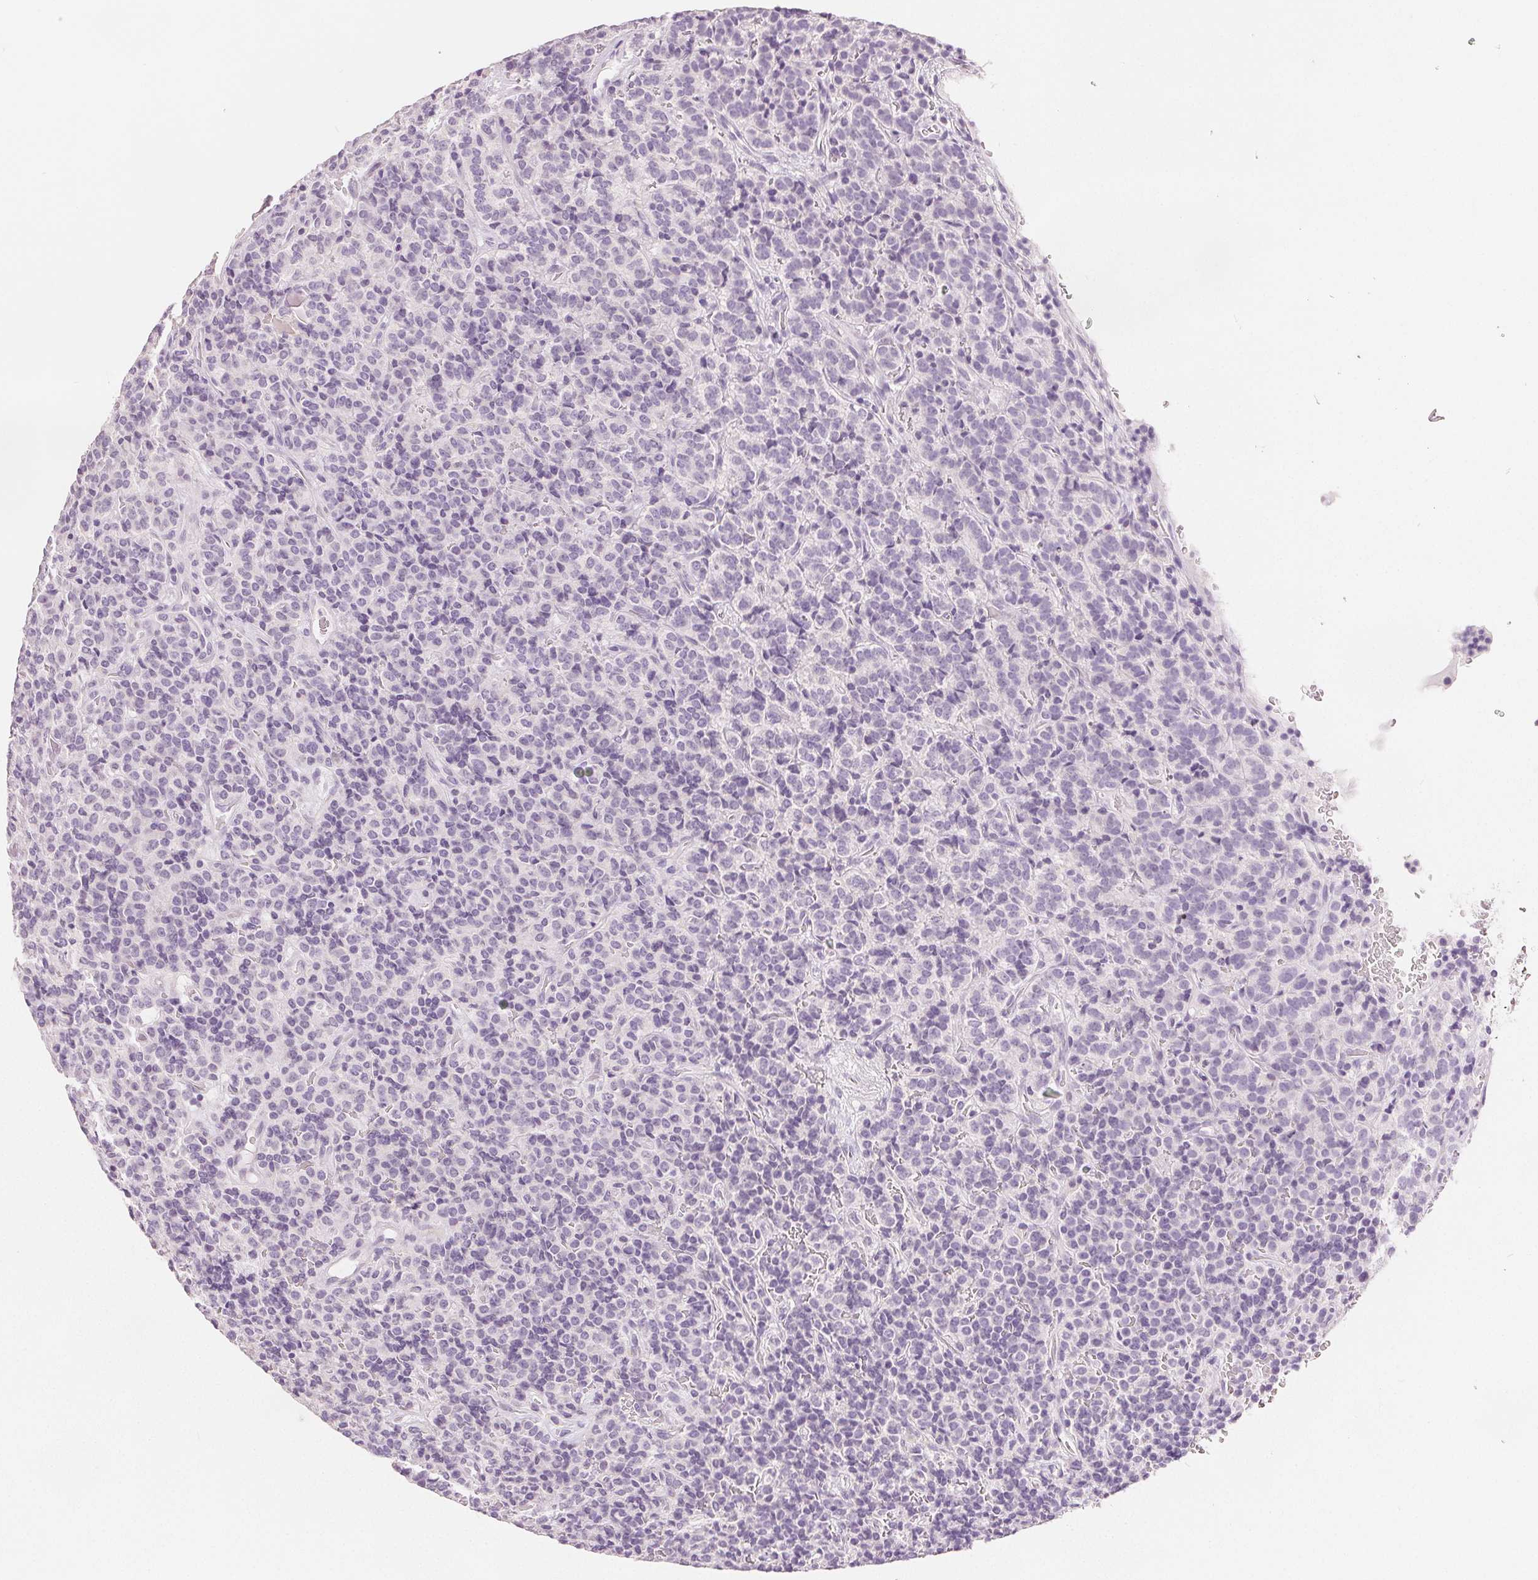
{"staining": {"intensity": "negative", "quantity": "none", "location": "none"}, "tissue": "carcinoid", "cell_type": "Tumor cells", "image_type": "cancer", "snomed": [{"axis": "morphology", "description": "Carcinoid, malignant, NOS"}, {"axis": "topography", "description": "Pancreas"}], "caption": "Micrograph shows no protein positivity in tumor cells of carcinoid tissue.", "gene": "CA12", "patient": {"sex": "male", "age": 36}}